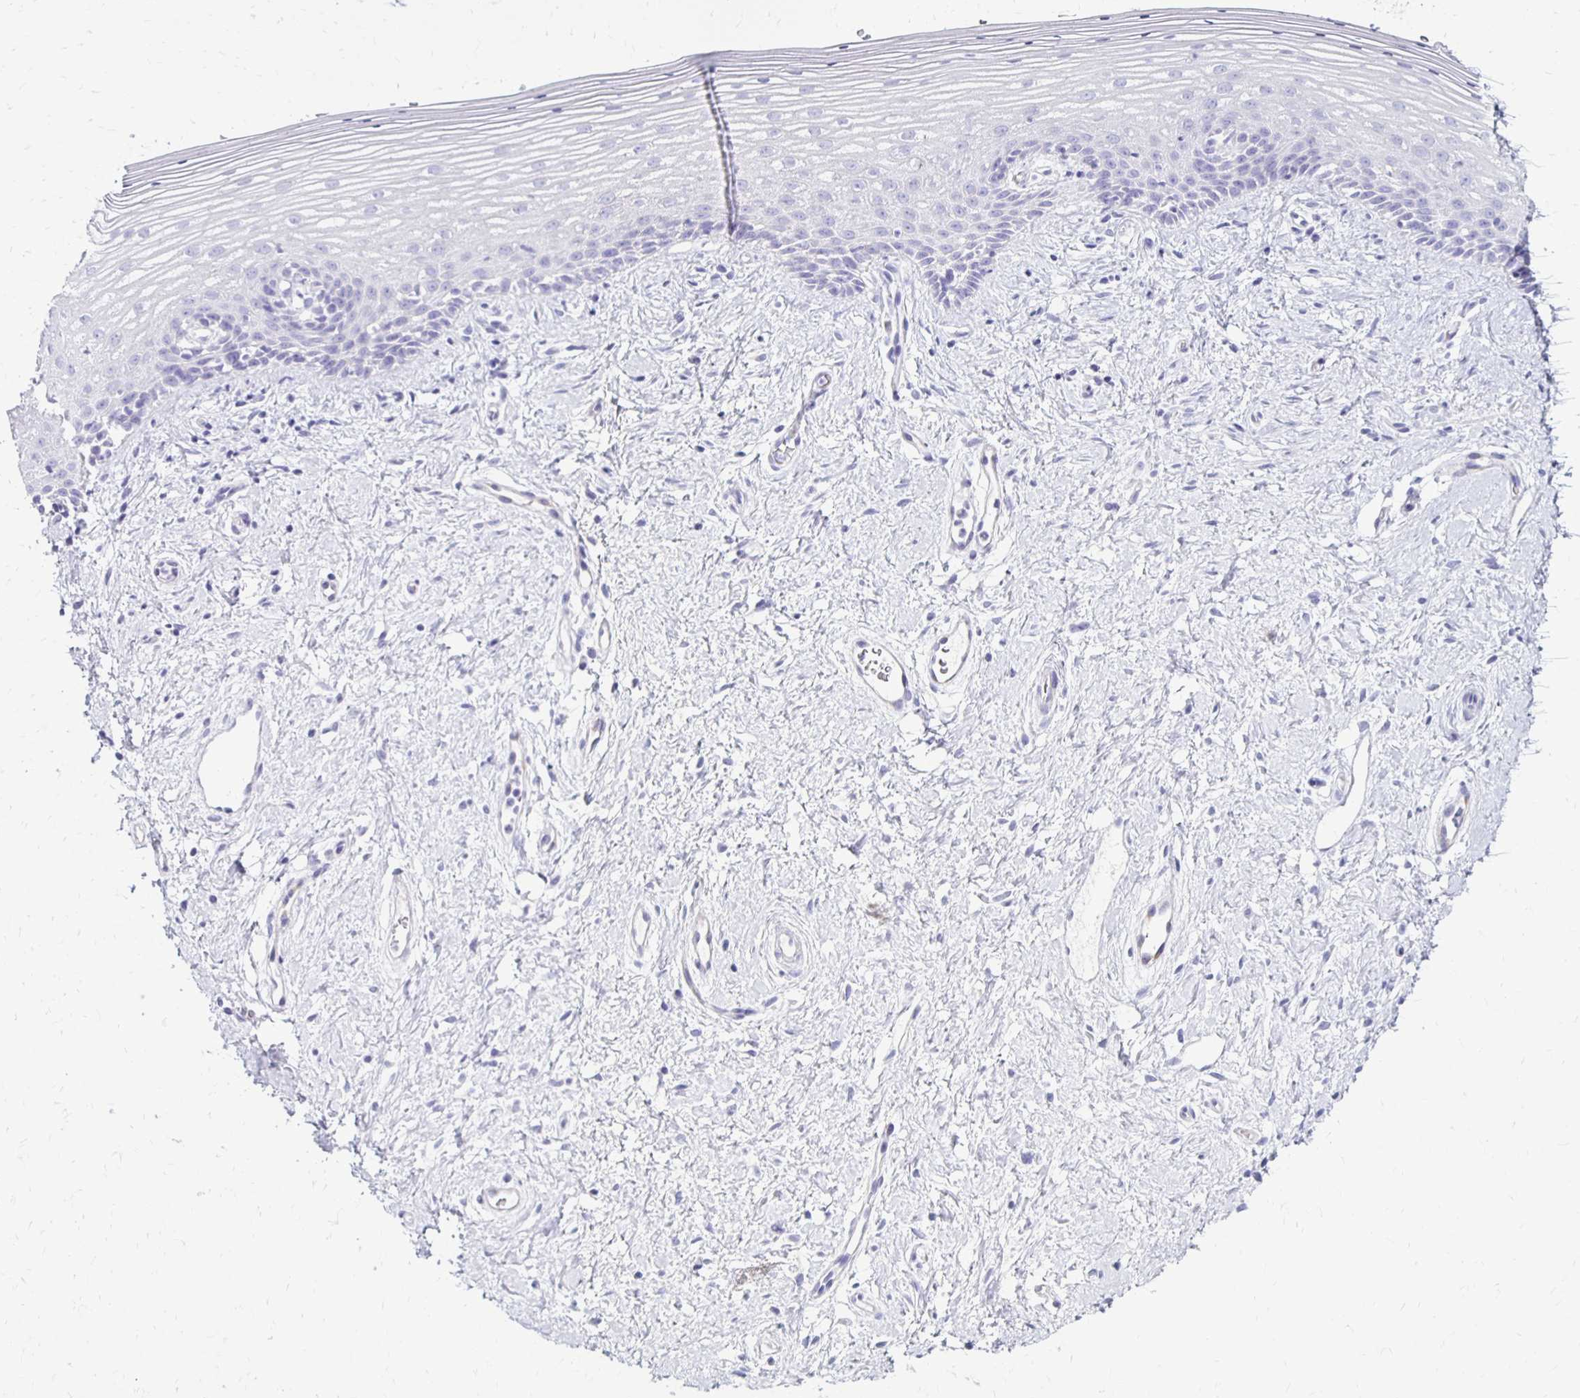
{"staining": {"intensity": "negative", "quantity": "none", "location": "none"}, "tissue": "vagina", "cell_type": "Squamous epithelial cells", "image_type": "normal", "snomed": [{"axis": "morphology", "description": "Normal tissue, NOS"}, {"axis": "topography", "description": "Vagina"}], "caption": "The IHC image has no significant staining in squamous epithelial cells of vagina.", "gene": "RYR1", "patient": {"sex": "female", "age": 42}}